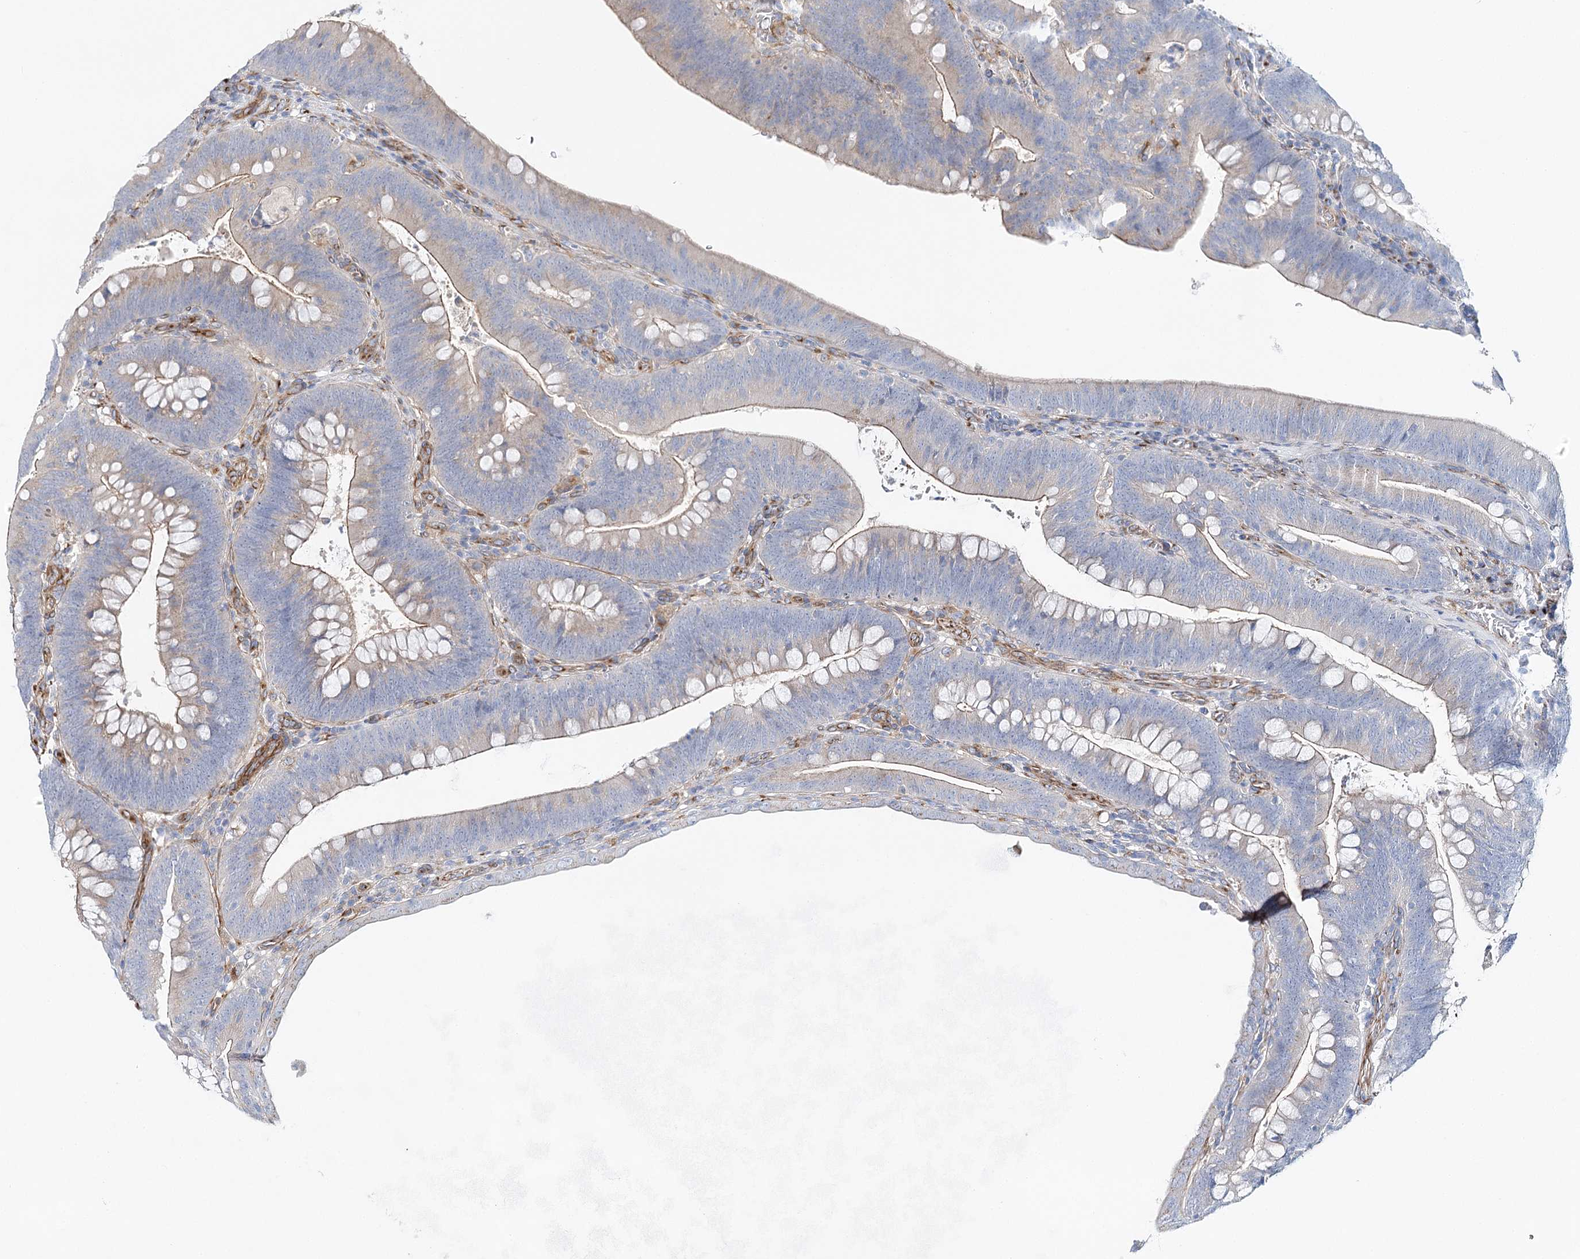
{"staining": {"intensity": "moderate", "quantity": "<25%", "location": "cytoplasmic/membranous"}, "tissue": "colorectal cancer", "cell_type": "Tumor cells", "image_type": "cancer", "snomed": [{"axis": "morphology", "description": "Normal tissue, NOS"}, {"axis": "topography", "description": "Colon"}], "caption": "The micrograph reveals a brown stain indicating the presence of a protein in the cytoplasmic/membranous of tumor cells in colorectal cancer. (DAB IHC with brightfield microscopy, high magnification).", "gene": "ABRAXAS2", "patient": {"sex": "female", "age": 82}}